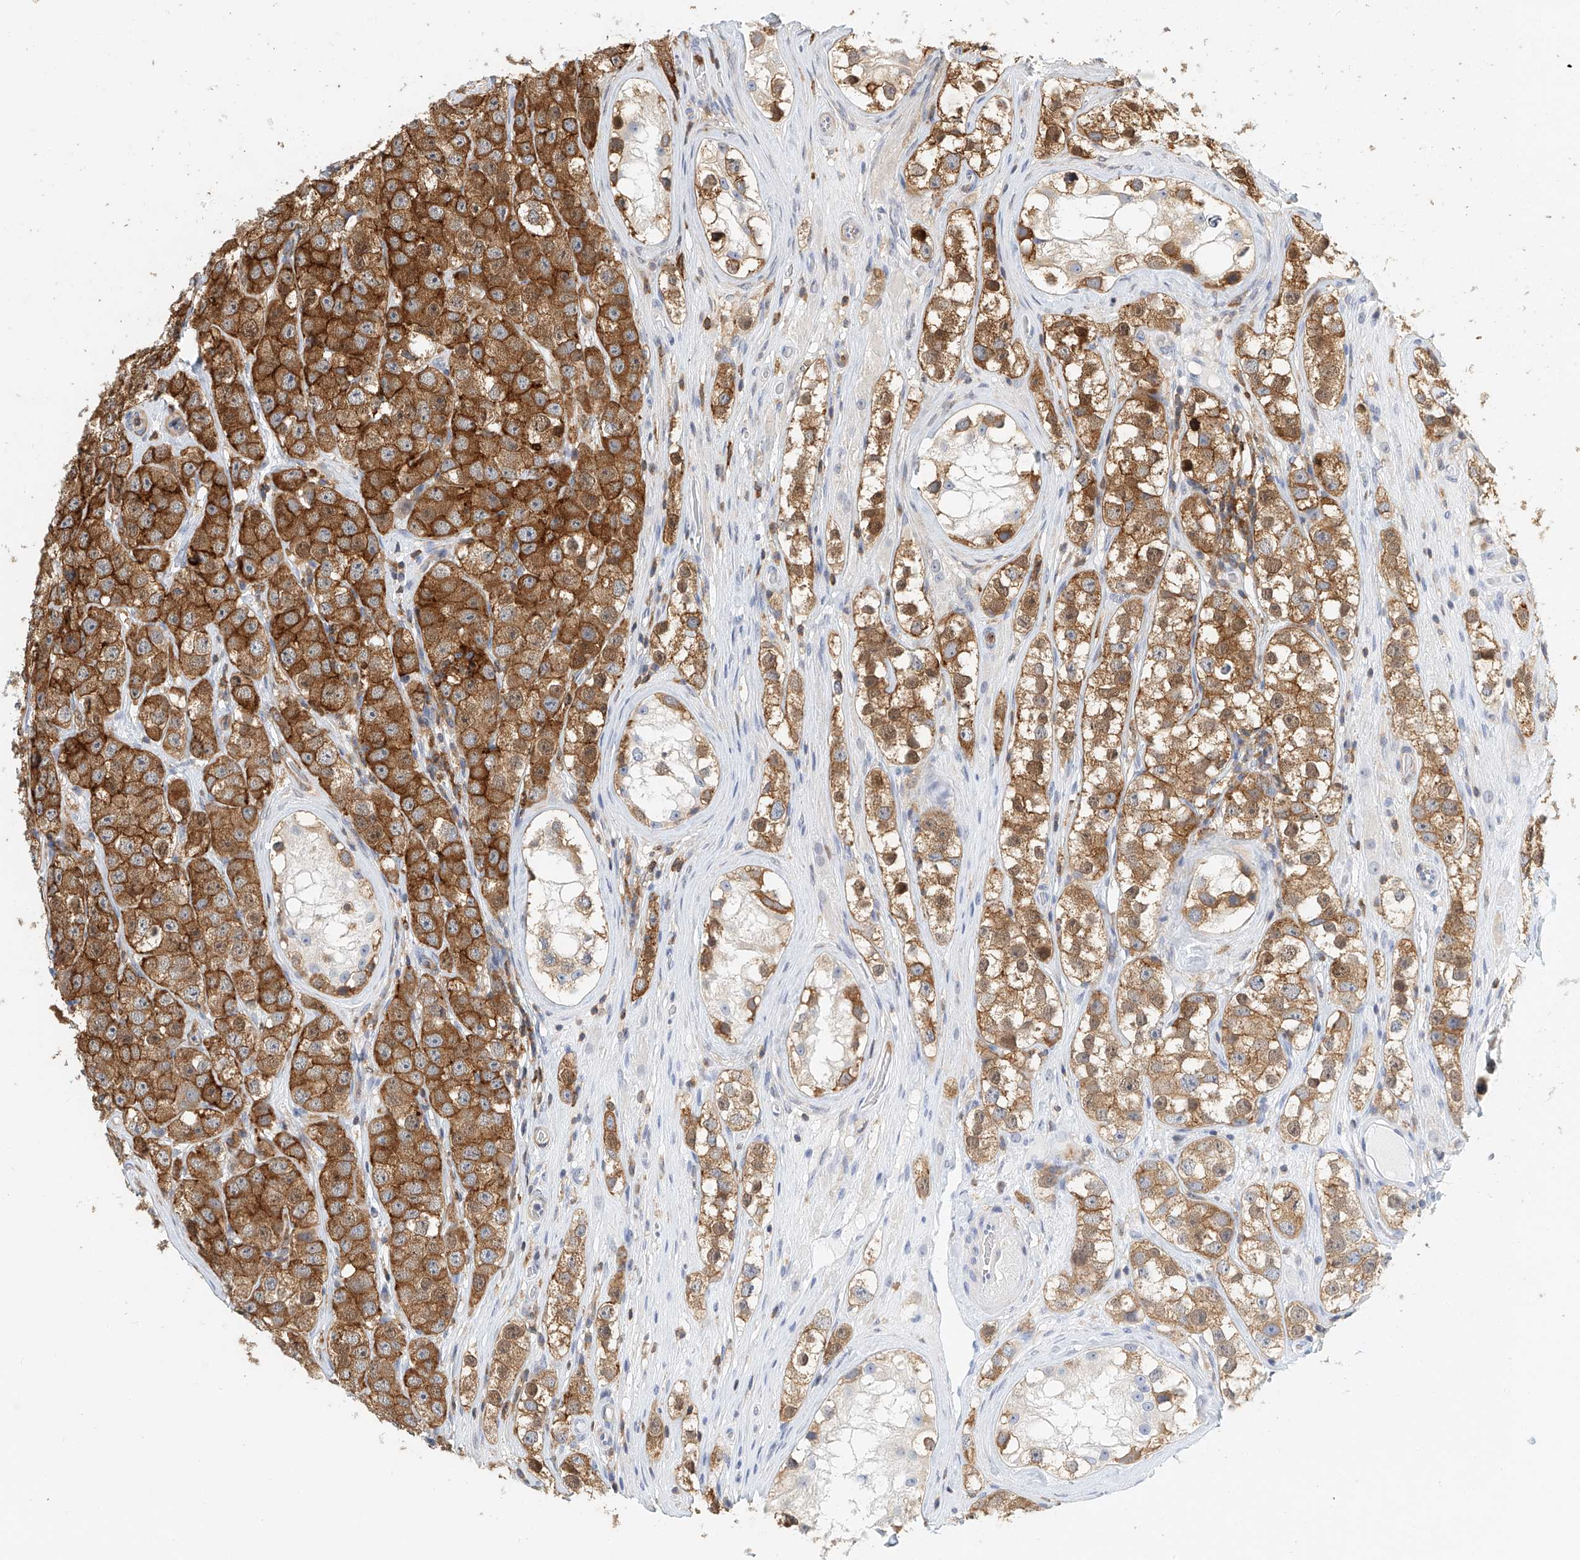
{"staining": {"intensity": "strong", "quantity": ">75%", "location": "cytoplasmic/membranous"}, "tissue": "testis cancer", "cell_type": "Tumor cells", "image_type": "cancer", "snomed": [{"axis": "morphology", "description": "Seminoma, NOS"}, {"axis": "topography", "description": "Testis"}], "caption": "The photomicrograph shows immunohistochemical staining of testis cancer (seminoma). There is strong cytoplasmic/membranous positivity is present in about >75% of tumor cells.", "gene": "MICAL1", "patient": {"sex": "male", "age": 28}}